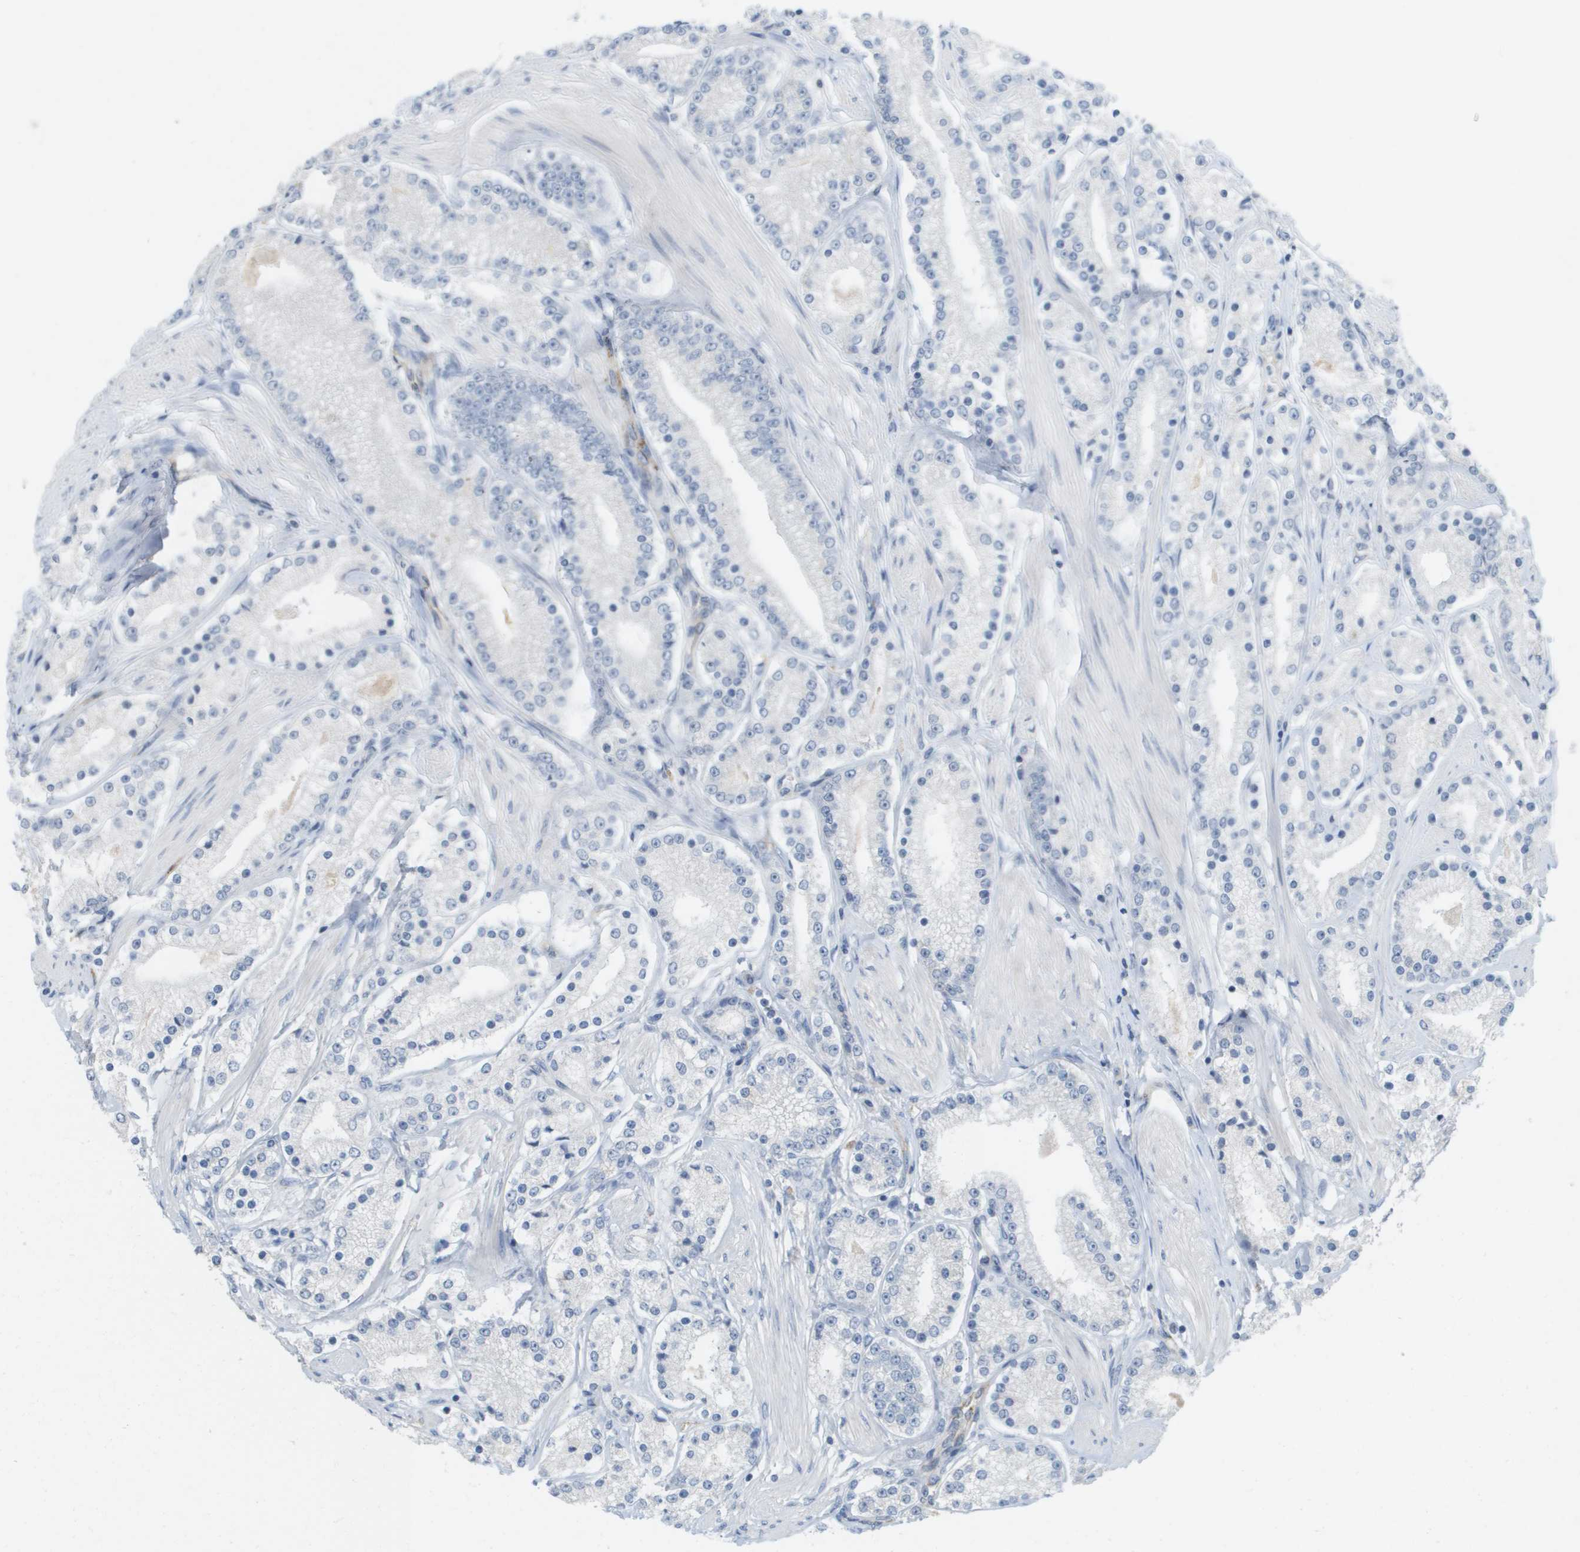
{"staining": {"intensity": "negative", "quantity": "none", "location": "none"}, "tissue": "prostate cancer", "cell_type": "Tumor cells", "image_type": "cancer", "snomed": [{"axis": "morphology", "description": "Adenocarcinoma, Low grade"}, {"axis": "topography", "description": "Prostate"}], "caption": "The micrograph reveals no staining of tumor cells in low-grade adenocarcinoma (prostate). (DAB (3,3'-diaminobenzidine) immunohistochemistry (IHC) visualized using brightfield microscopy, high magnification).", "gene": "ANGPT2", "patient": {"sex": "male", "age": 63}}